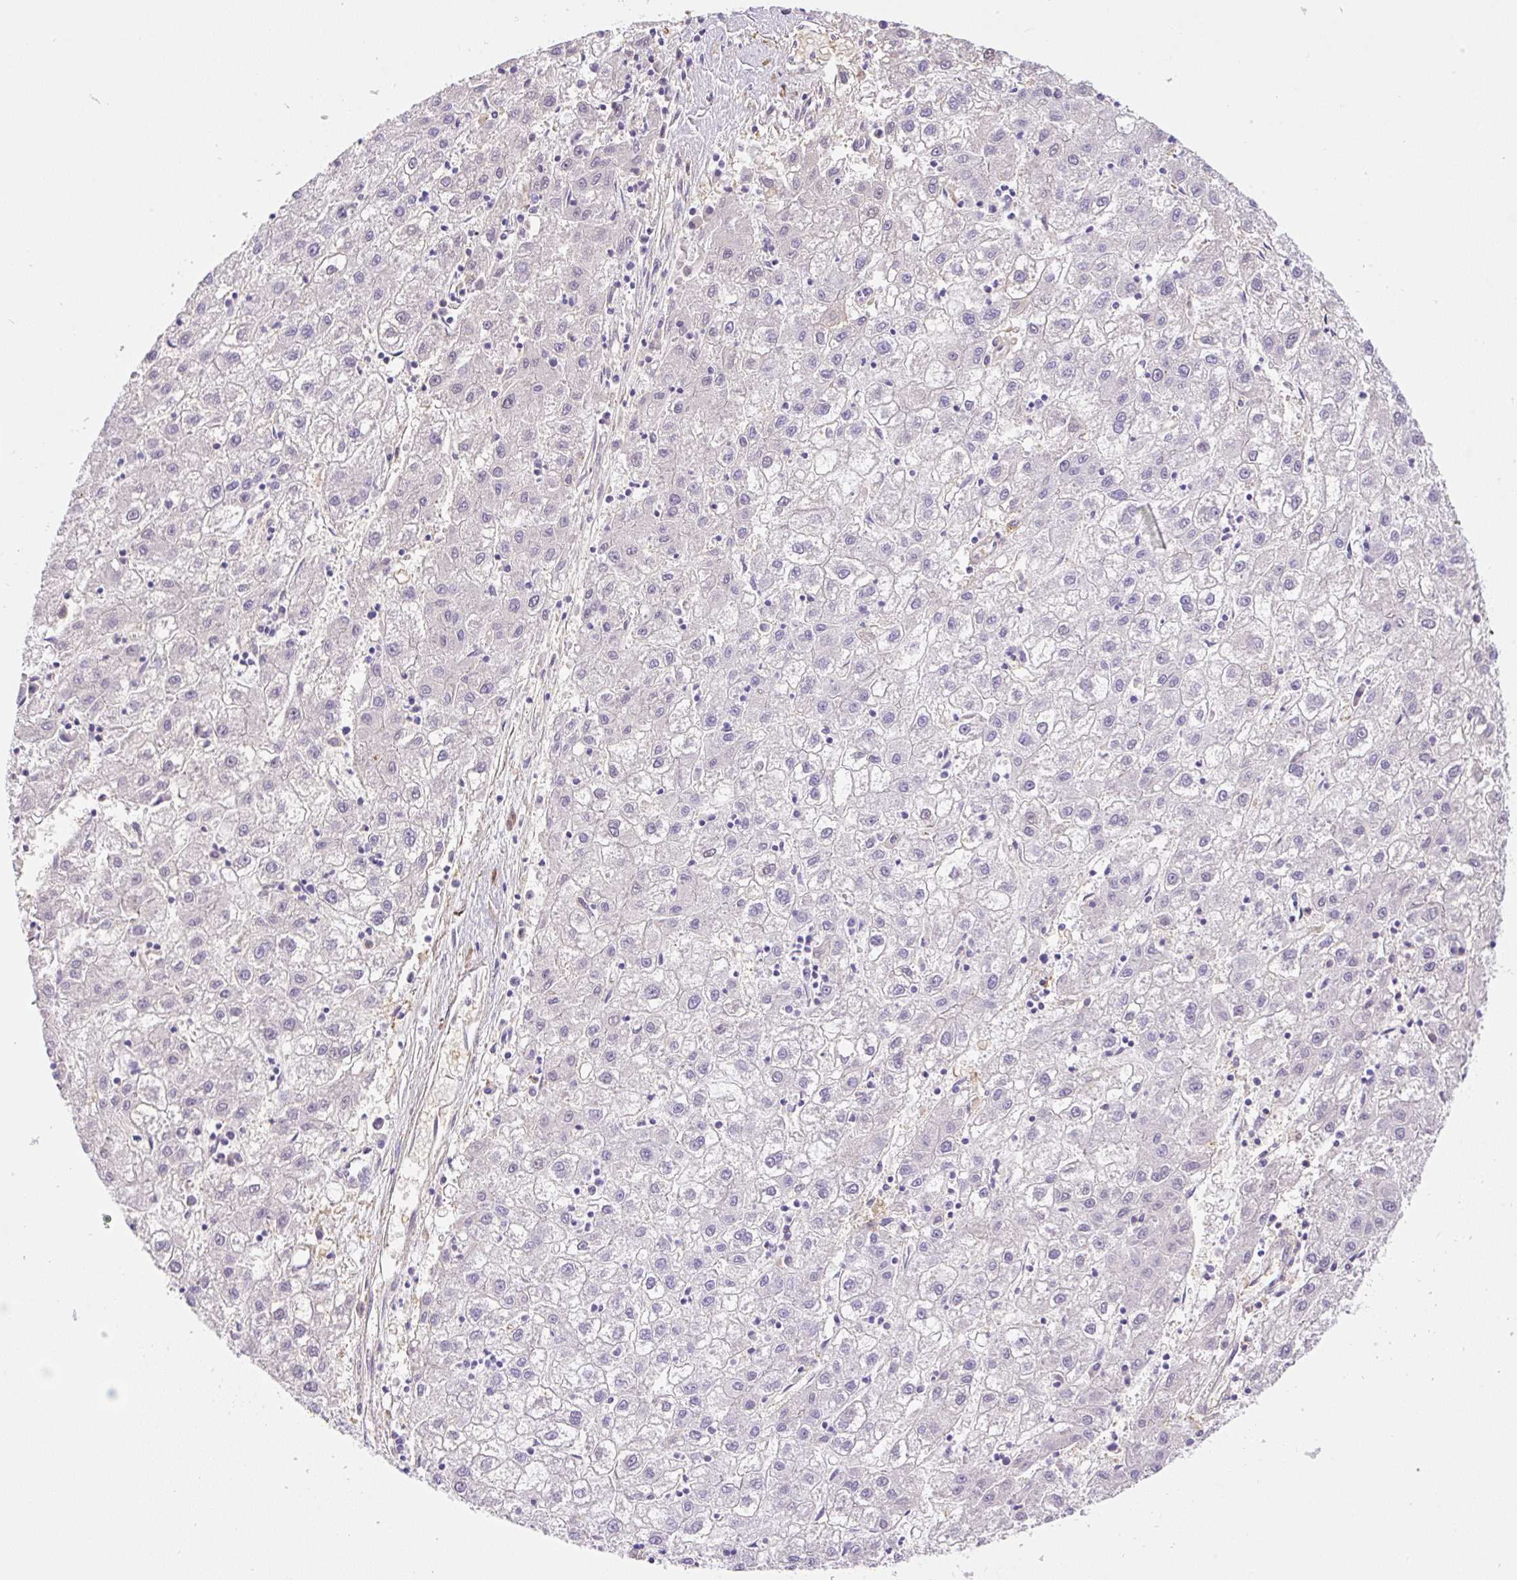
{"staining": {"intensity": "negative", "quantity": "none", "location": "none"}, "tissue": "liver cancer", "cell_type": "Tumor cells", "image_type": "cancer", "snomed": [{"axis": "morphology", "description": "Carcinoma, Hepatocellular, NOS"}, {"axis": "topography", "description": "Liver"}], "caption": "DAB (3,3'-diaminobenzidine) immunohistochemical staining of human liver cancer exhibits no significant positivity in tumor cells. (DAB (3,3'-diaminobenzidine) IHC with hematoxylin counter stain).", "gene": "TDRD15", "patient": {"sex": "male", "age": 72}}